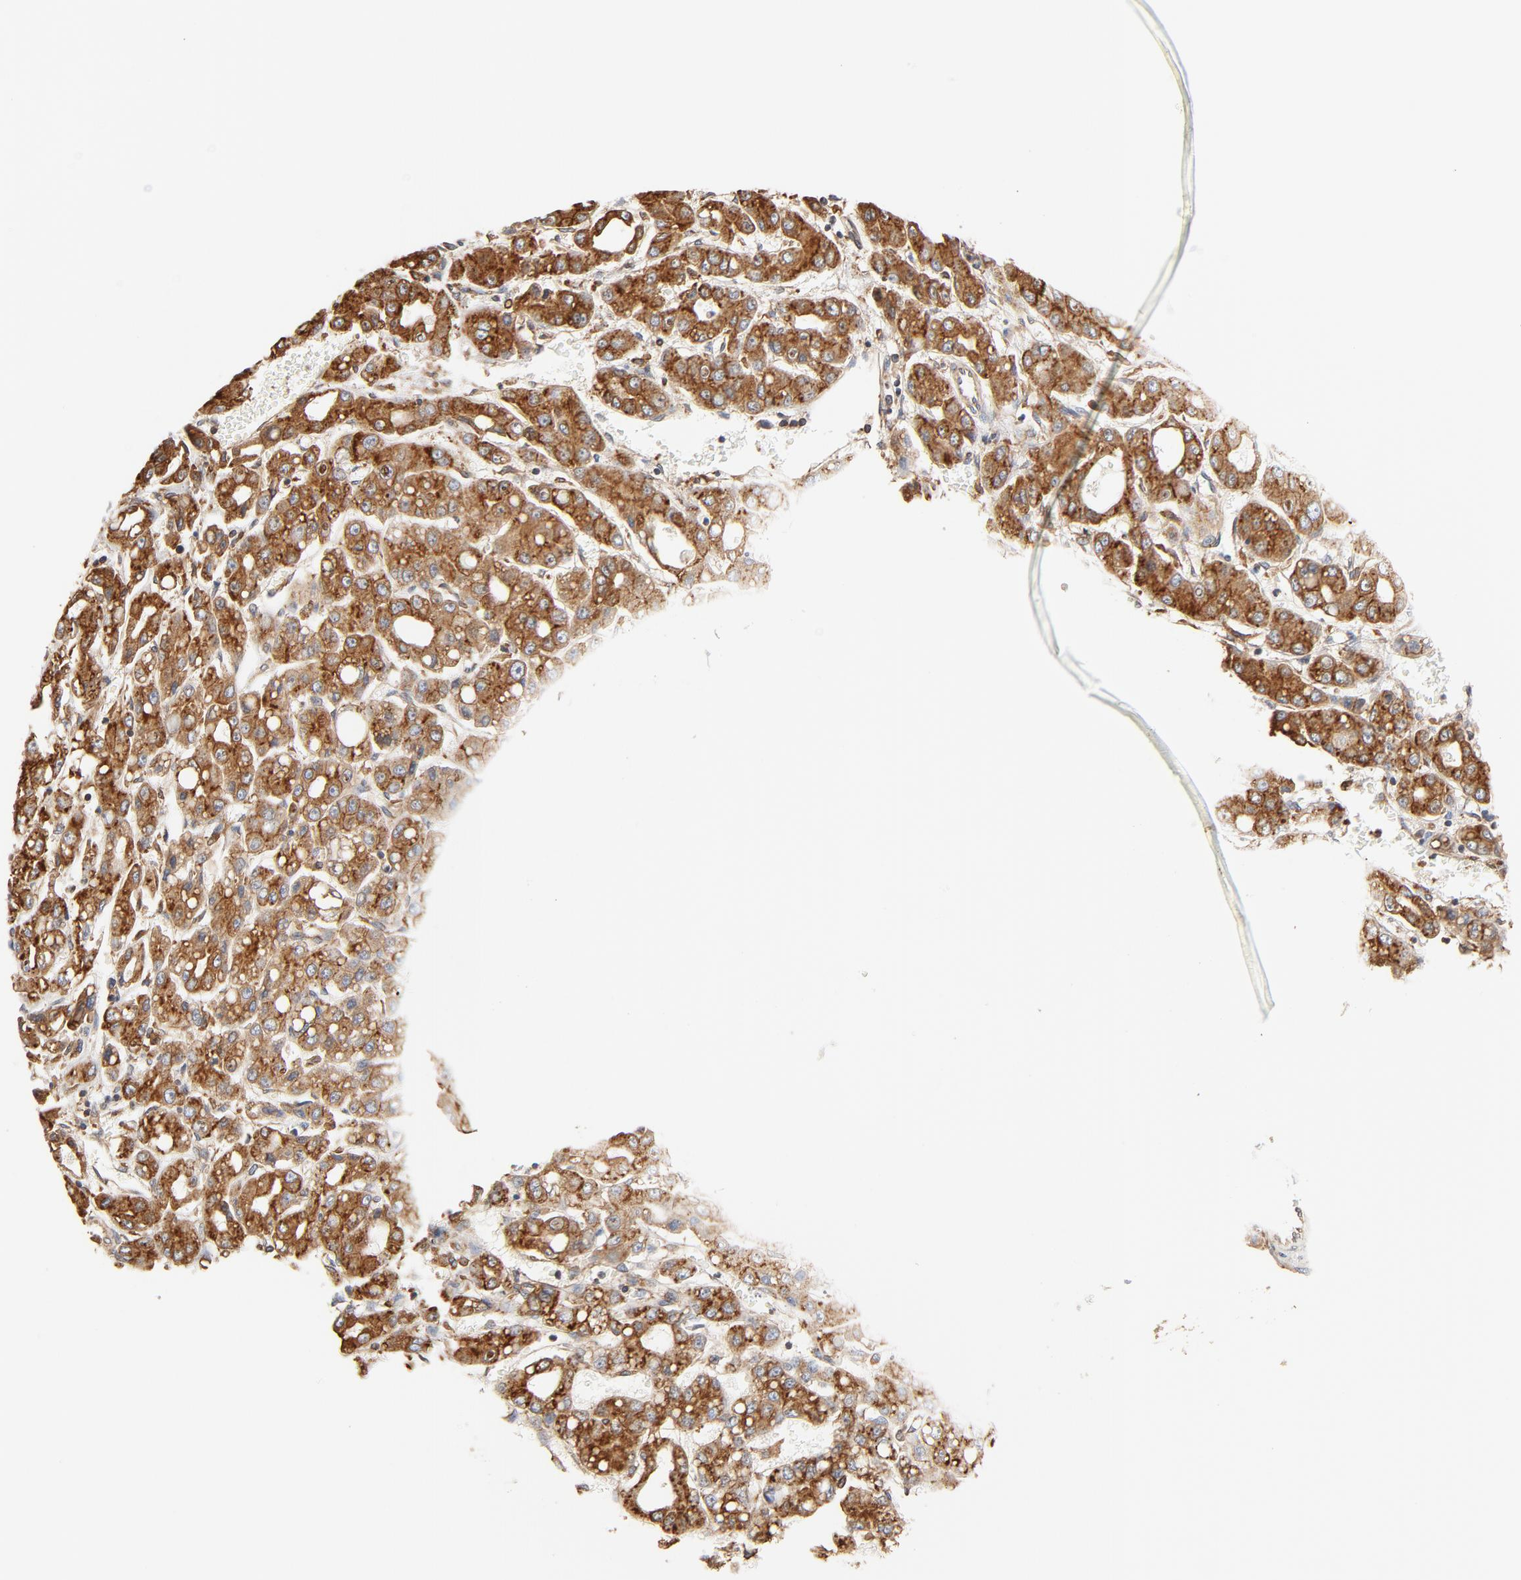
{"staining": {"intensity": "strong", "quantity": ">75%", "location": "cytoplasmic/membranous"}, "tissue": "liver cancer", "cell_type": "Tumor cells", "image_type": "cancer", "snomed": [{"axis": "morphology", "description": "Carcinoma, Hepatocellular, NOS"}, {"axis": "topography", "description": "Liver"}], "caption": "This is a micrograph of immunohistochemistry (IHC) staining of liver cancer (hepatocellular carcinoma), which shows strong staining in the cytoplasmic/membranous of tumor cells.", "gene": "BCAP31", "patient": {"sex": "male", "age": 69}}